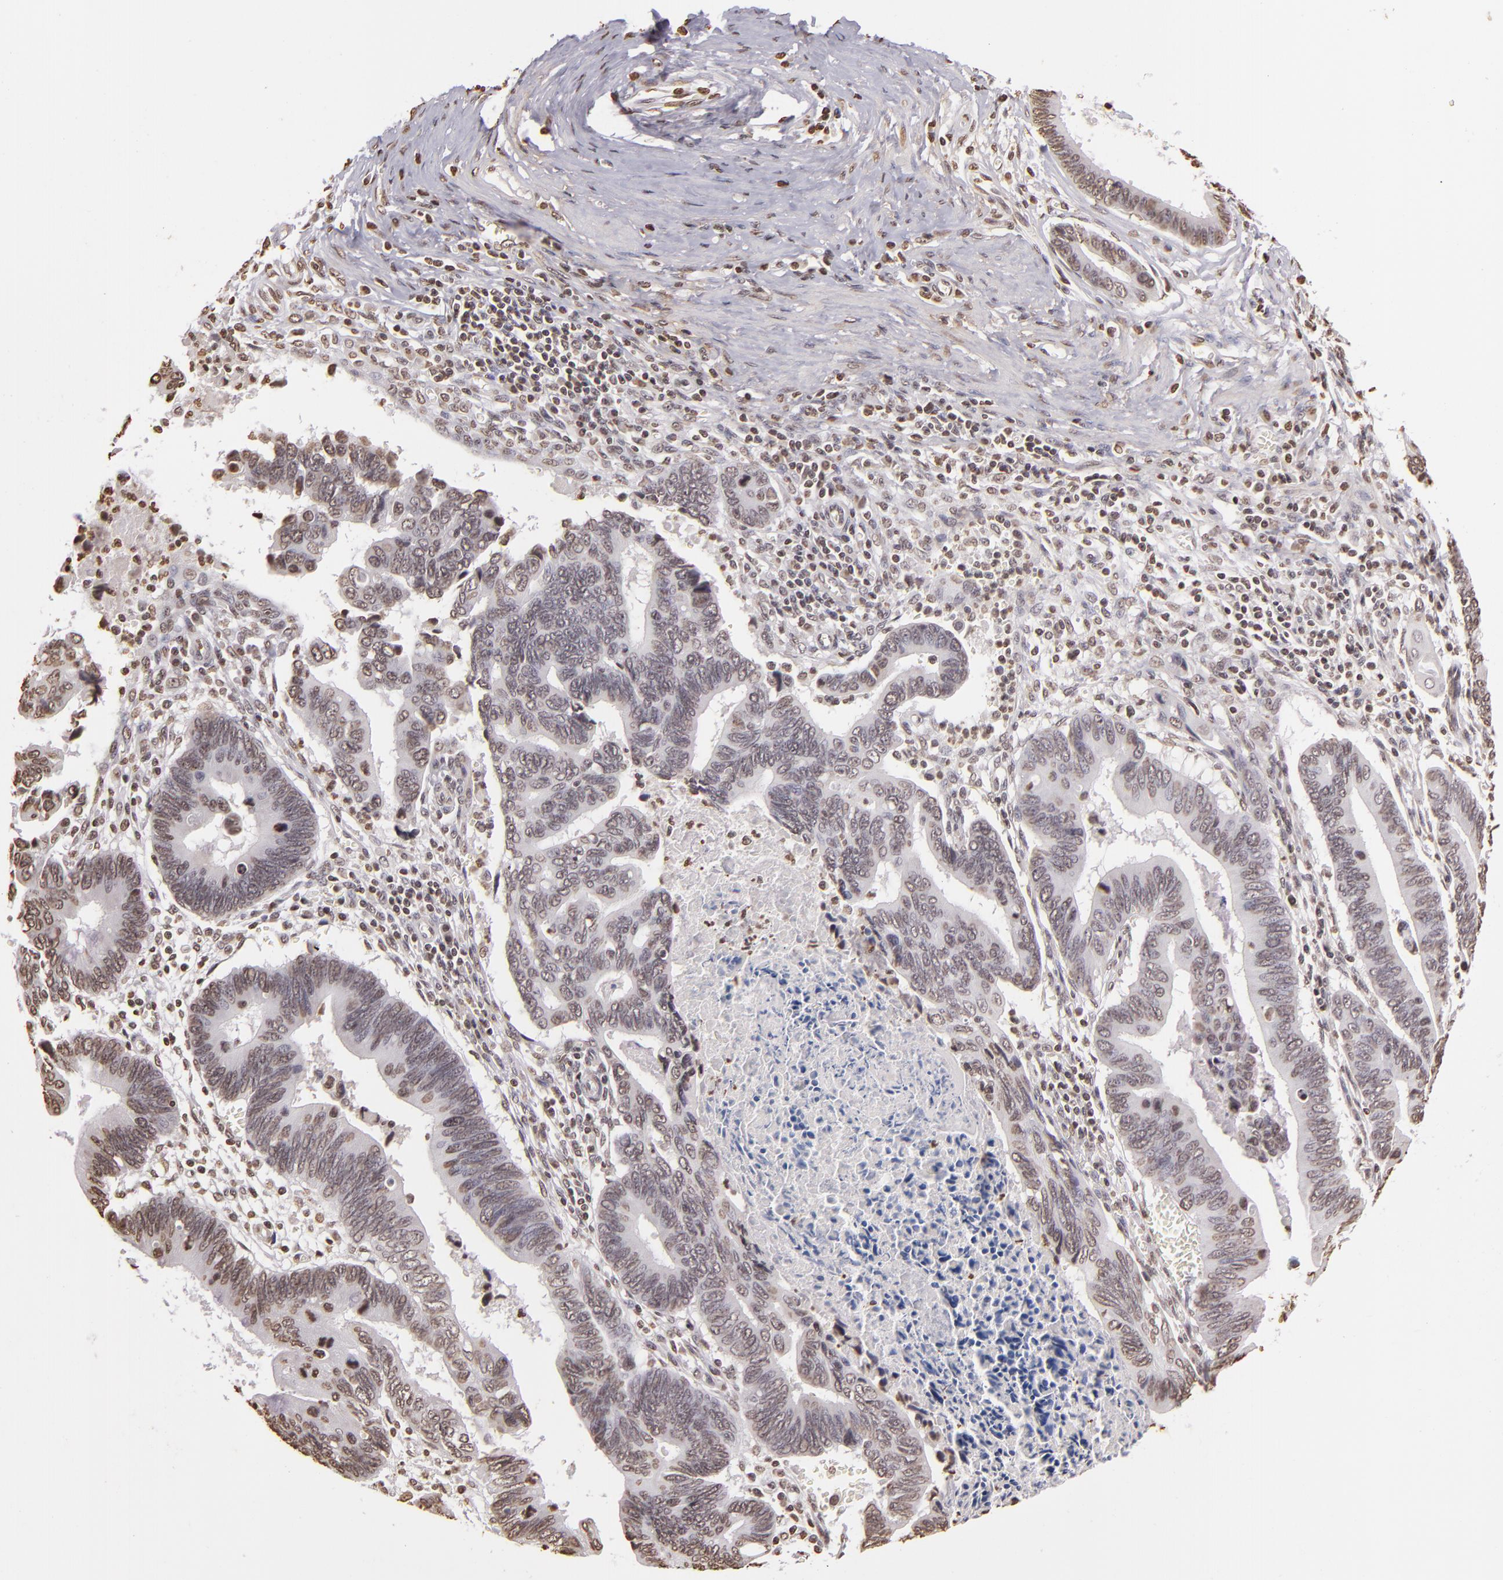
{"staining": {"intensity": "weak", "quantity": "<25%", "location": "nuclear"}, "tissue": "pancreatic cancer", "cell_type": "Tumor cells", "image_type": "cancer", "snomed": [{"axis": "morphology", "description": "Adenocarcinoma, NOS"}, {"axis": "topography", "description": "Pancreas"}], "caption": "The IHC histopathology image has no significant positivity in tumor cells of pancreatic cancer (adenocarcinoma) tissue. (IHC, brightfield microscopy, high magnification).", "gene": "THRB", "patient": {"sex": "female", "age": 70}}